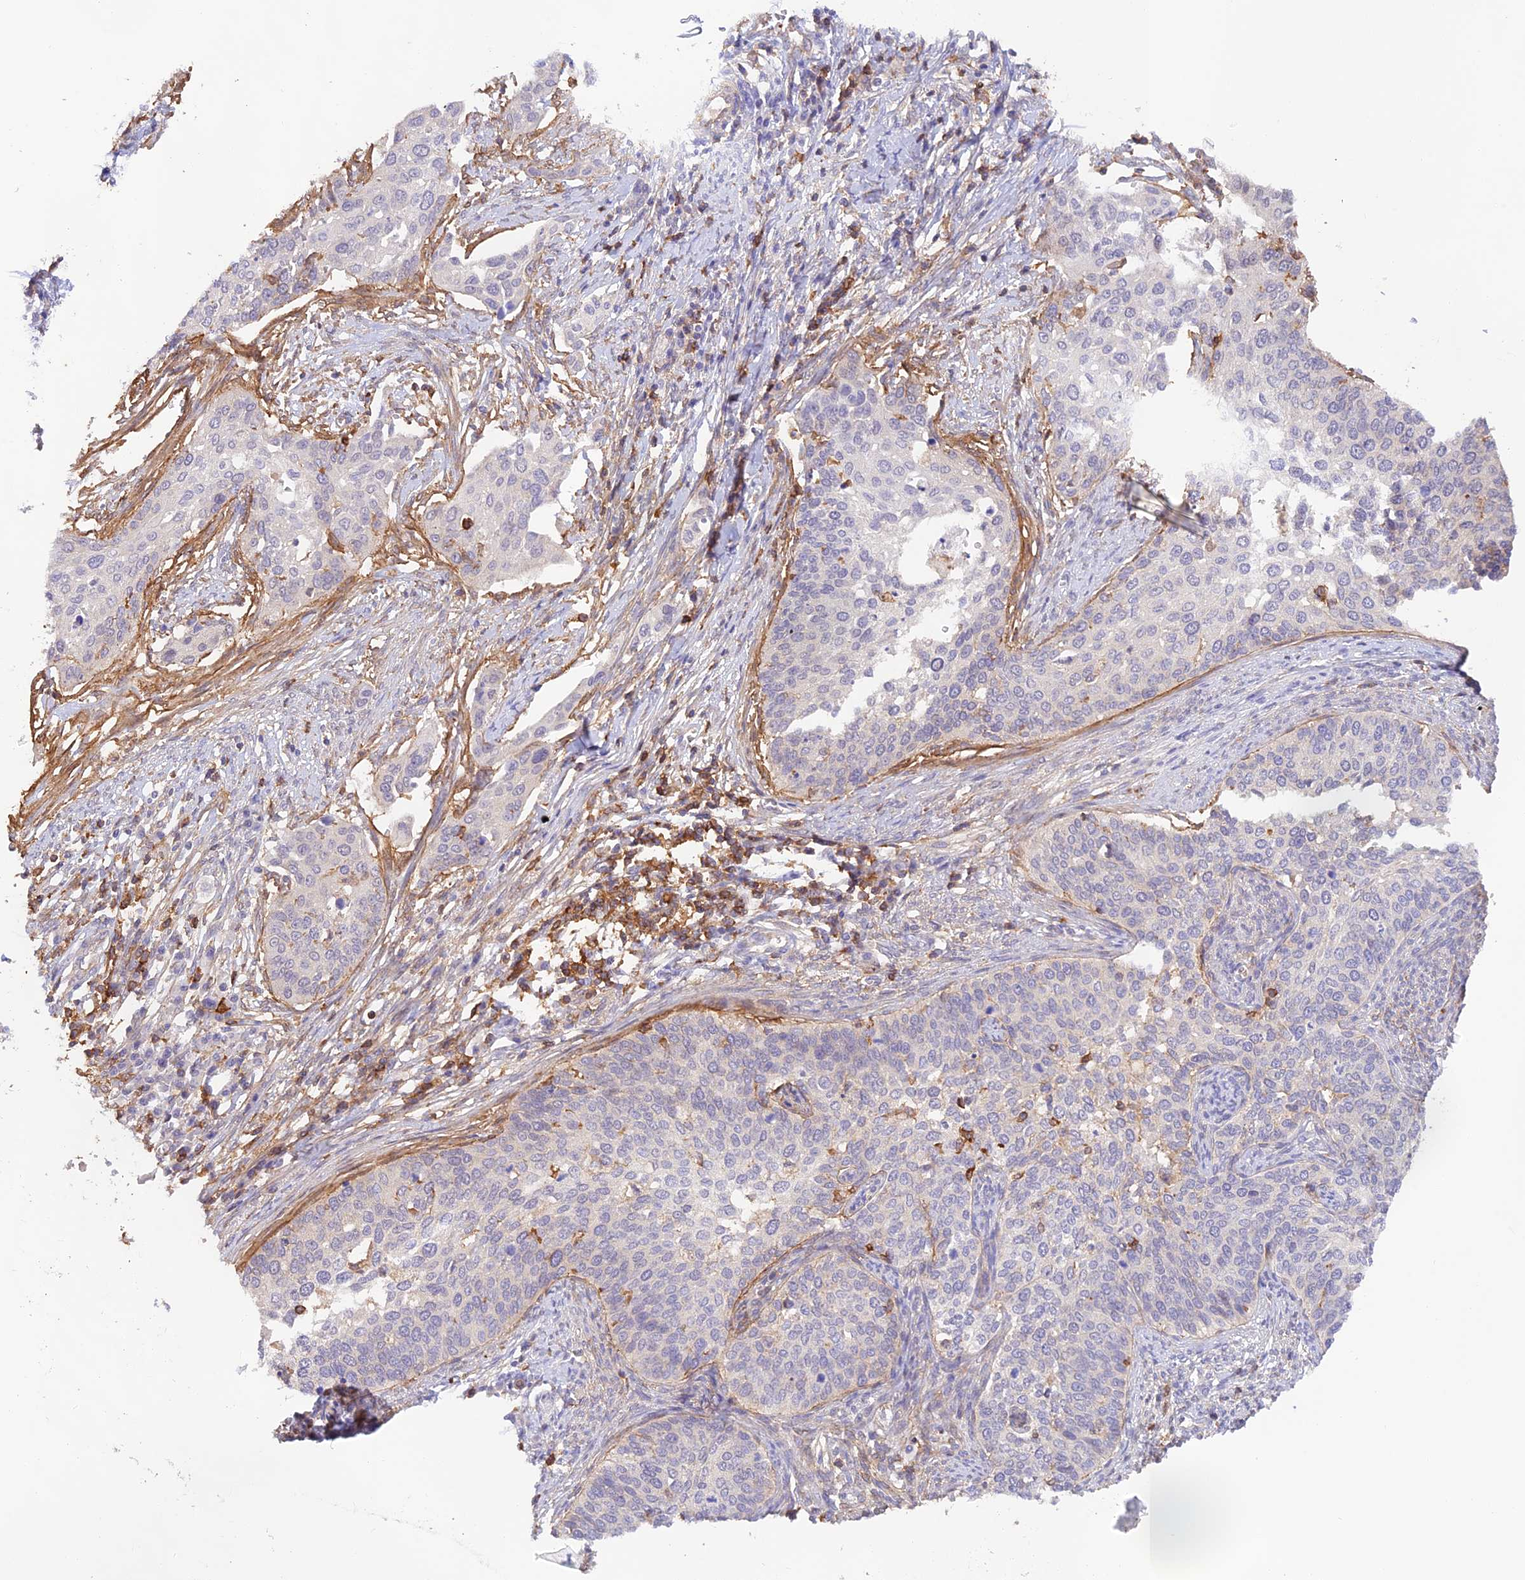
{"staining": {"intensity": "negative", "quantity": "none", "location": "none"}, "tissue": "cervical cancer", "cell_type": "Tumor cells", "image_type": "cancer", "snomed": [{"axis": "morphology", "description": "Squamous cell carcinoma, NOS"}, {"axis": "topography", "description": "Cervix"}], "caption": "An IHC image of squamous cell carcinoma (cervical) is shown. There is no staining in tumor cells of squamous cell carcinoma (cervical).", "gene": "DENND1C", "patient": {"sex": "female", "age": 44}}